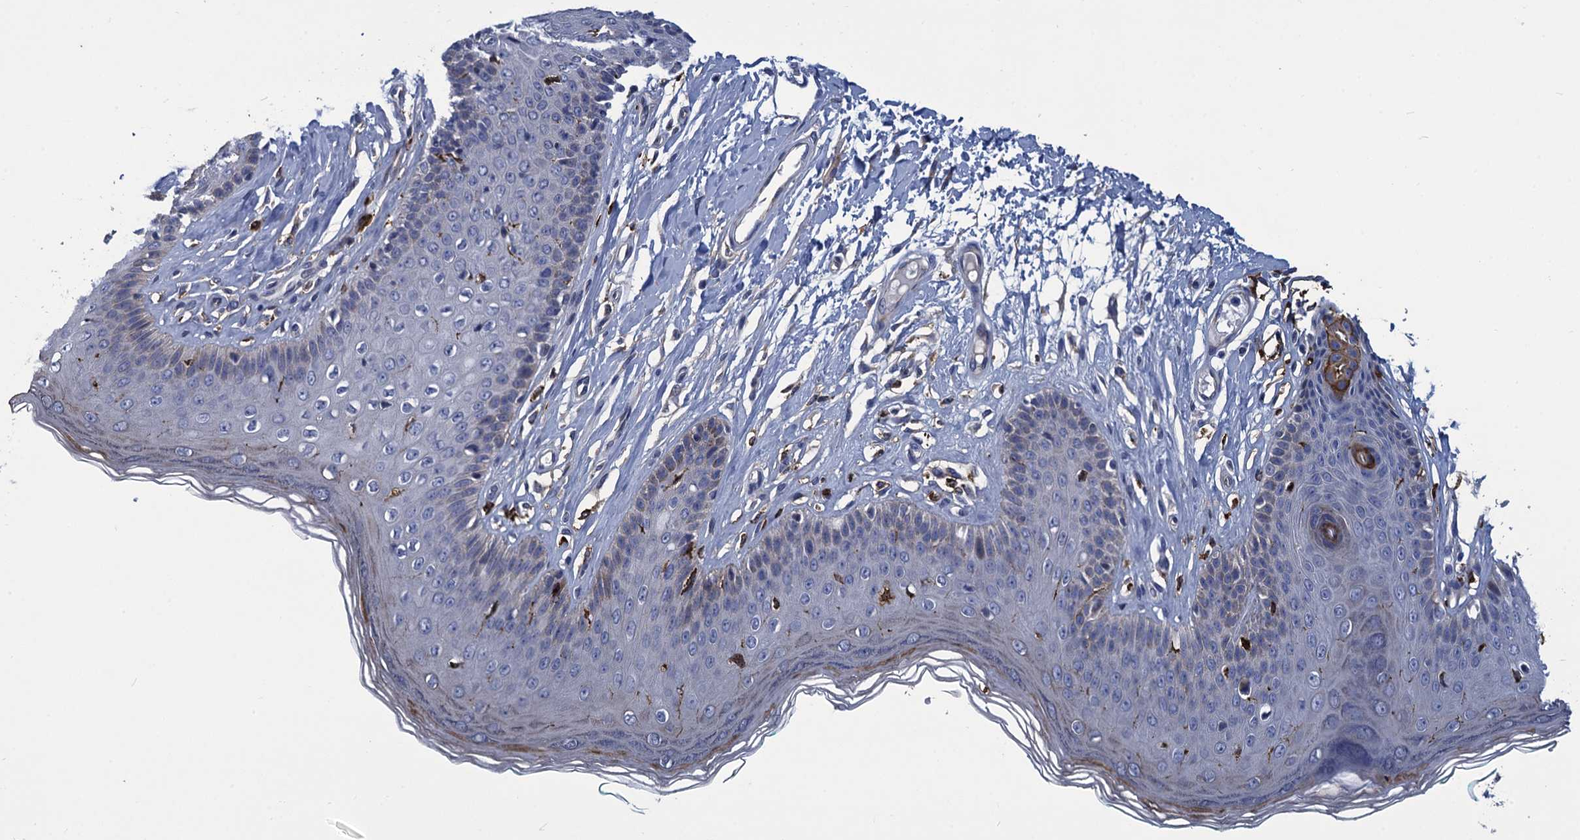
{"staining": {"intensity": "negative", "quantity": "none", "location": "none"}, "tissue": "skin", "cell_type": "Epidermal cells", "image_type": "normal", "snomed": [{"axis": "morphology", "description": "Normal tissue, NOS"}, {"axis": "morphology", "description": "Squamous cell carcinoma, NOS"}, {"axis": "topography", "description": "Vulva"}], "caption": "Immunohistochemistry (IHC) of unremarkable skin reveals no expression in epidermal cells. The staining was performed using DAB (3,3'-diaminobenzidine) to visualize the protein expression in brown, while the nuclei were stained in blue with hematoxylin (Magnification: 20x).", "gene": "DNHD1", "patient": {"sex": "female", "age": 85}}